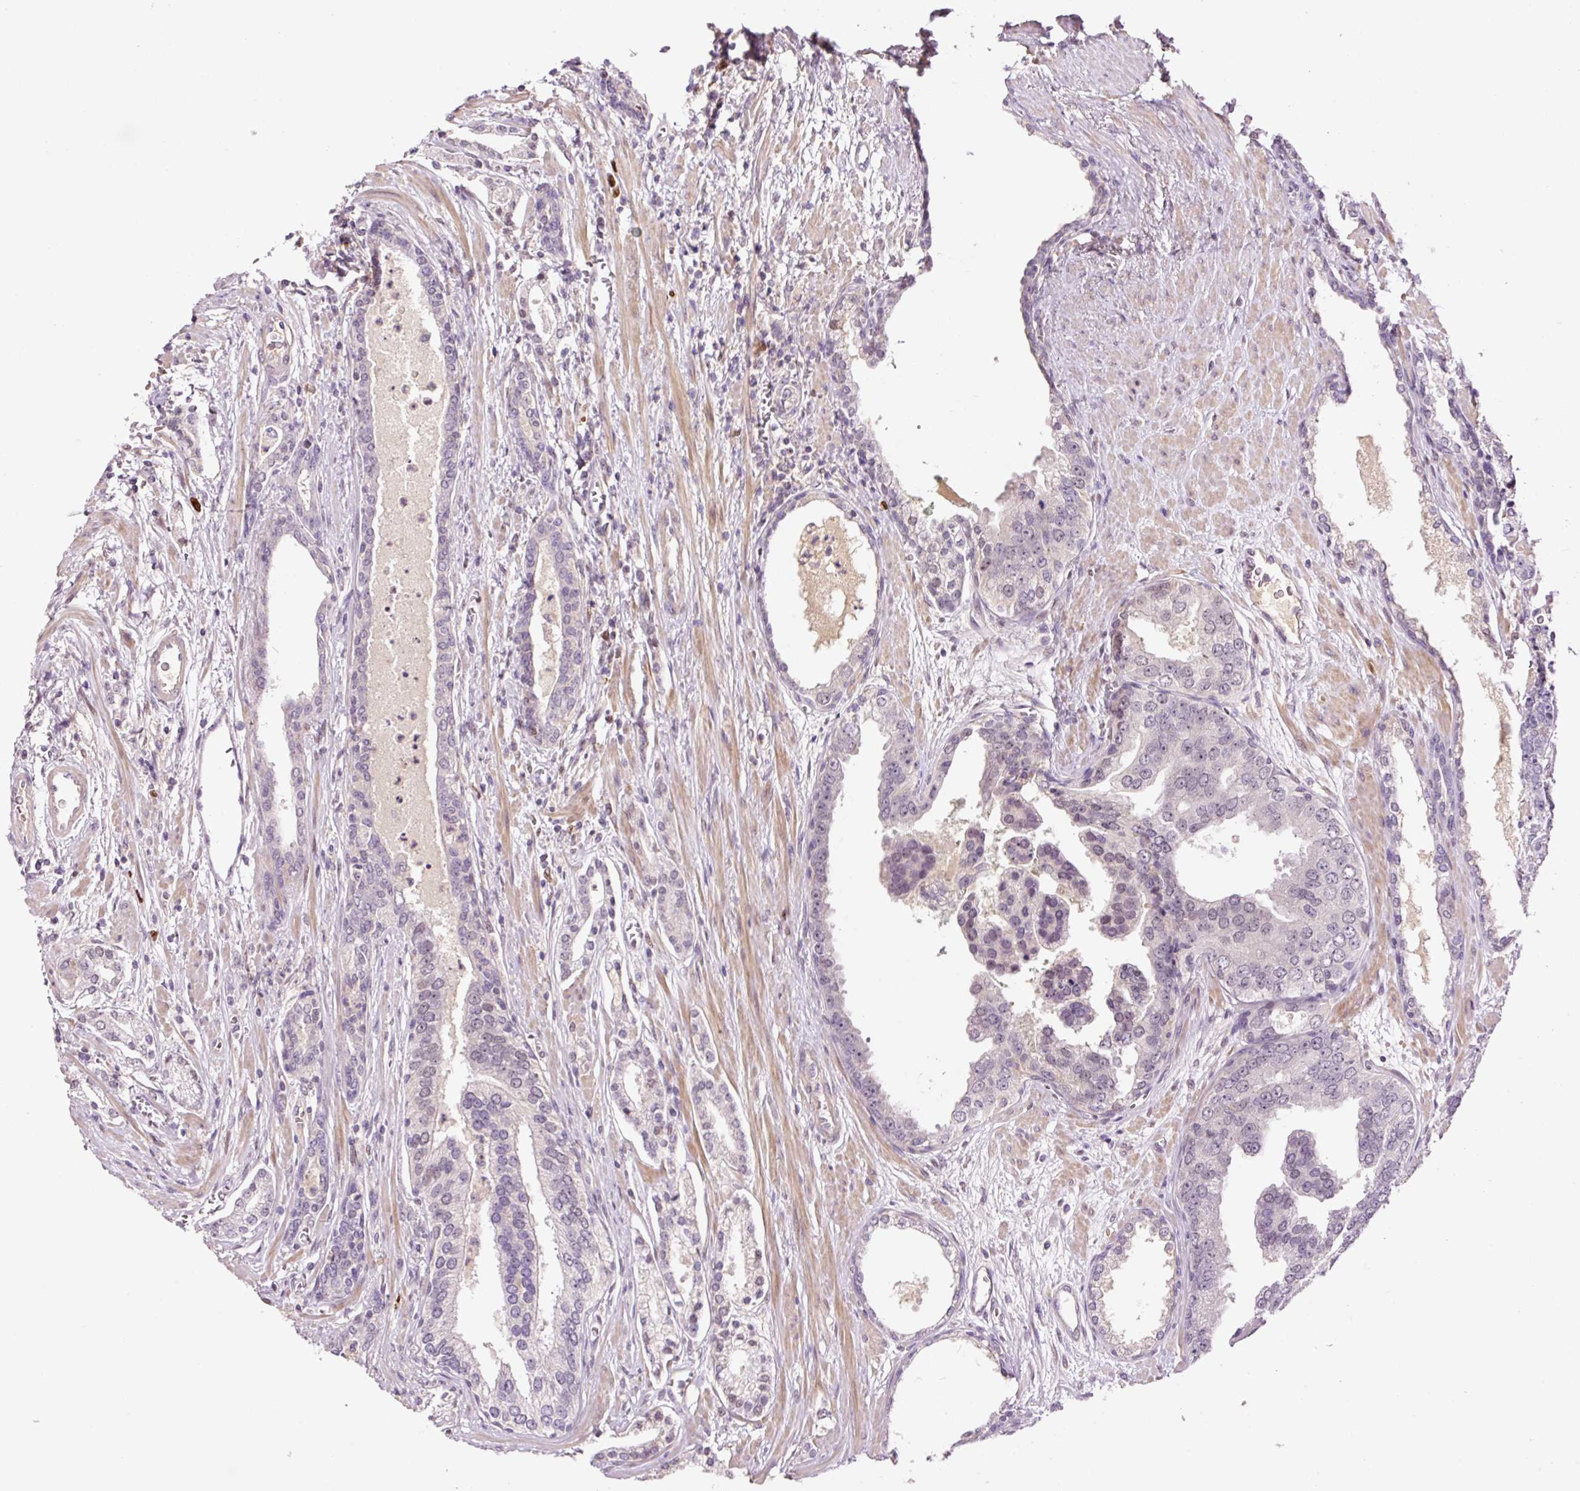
{"staining": {"intensity": "negative", "quantity": "none", "location": "none"}, "tissue": "prostate cancer", "cell_type": "Tumor cells", "image_type": "cancer", "snomed": [{"axis": "morphology", "description": "Adenocarcinoma, High grade"}, {"axis": "topography", "description": "Prostate"}], "caption": "A histopathology image of prostate adenocarcinoma (high-grade) stained for a protein exhibits no brown staining in tumor cells. (Stains: DAB (3,3'-diaminobenzidine) immunohistochemistry (IHC) with hematoxylin counter stain, Microscopy: brightfield microscopy at high magnification).", "gene": "DPPA4", "patient": {"sex": "male", "age": 71}}